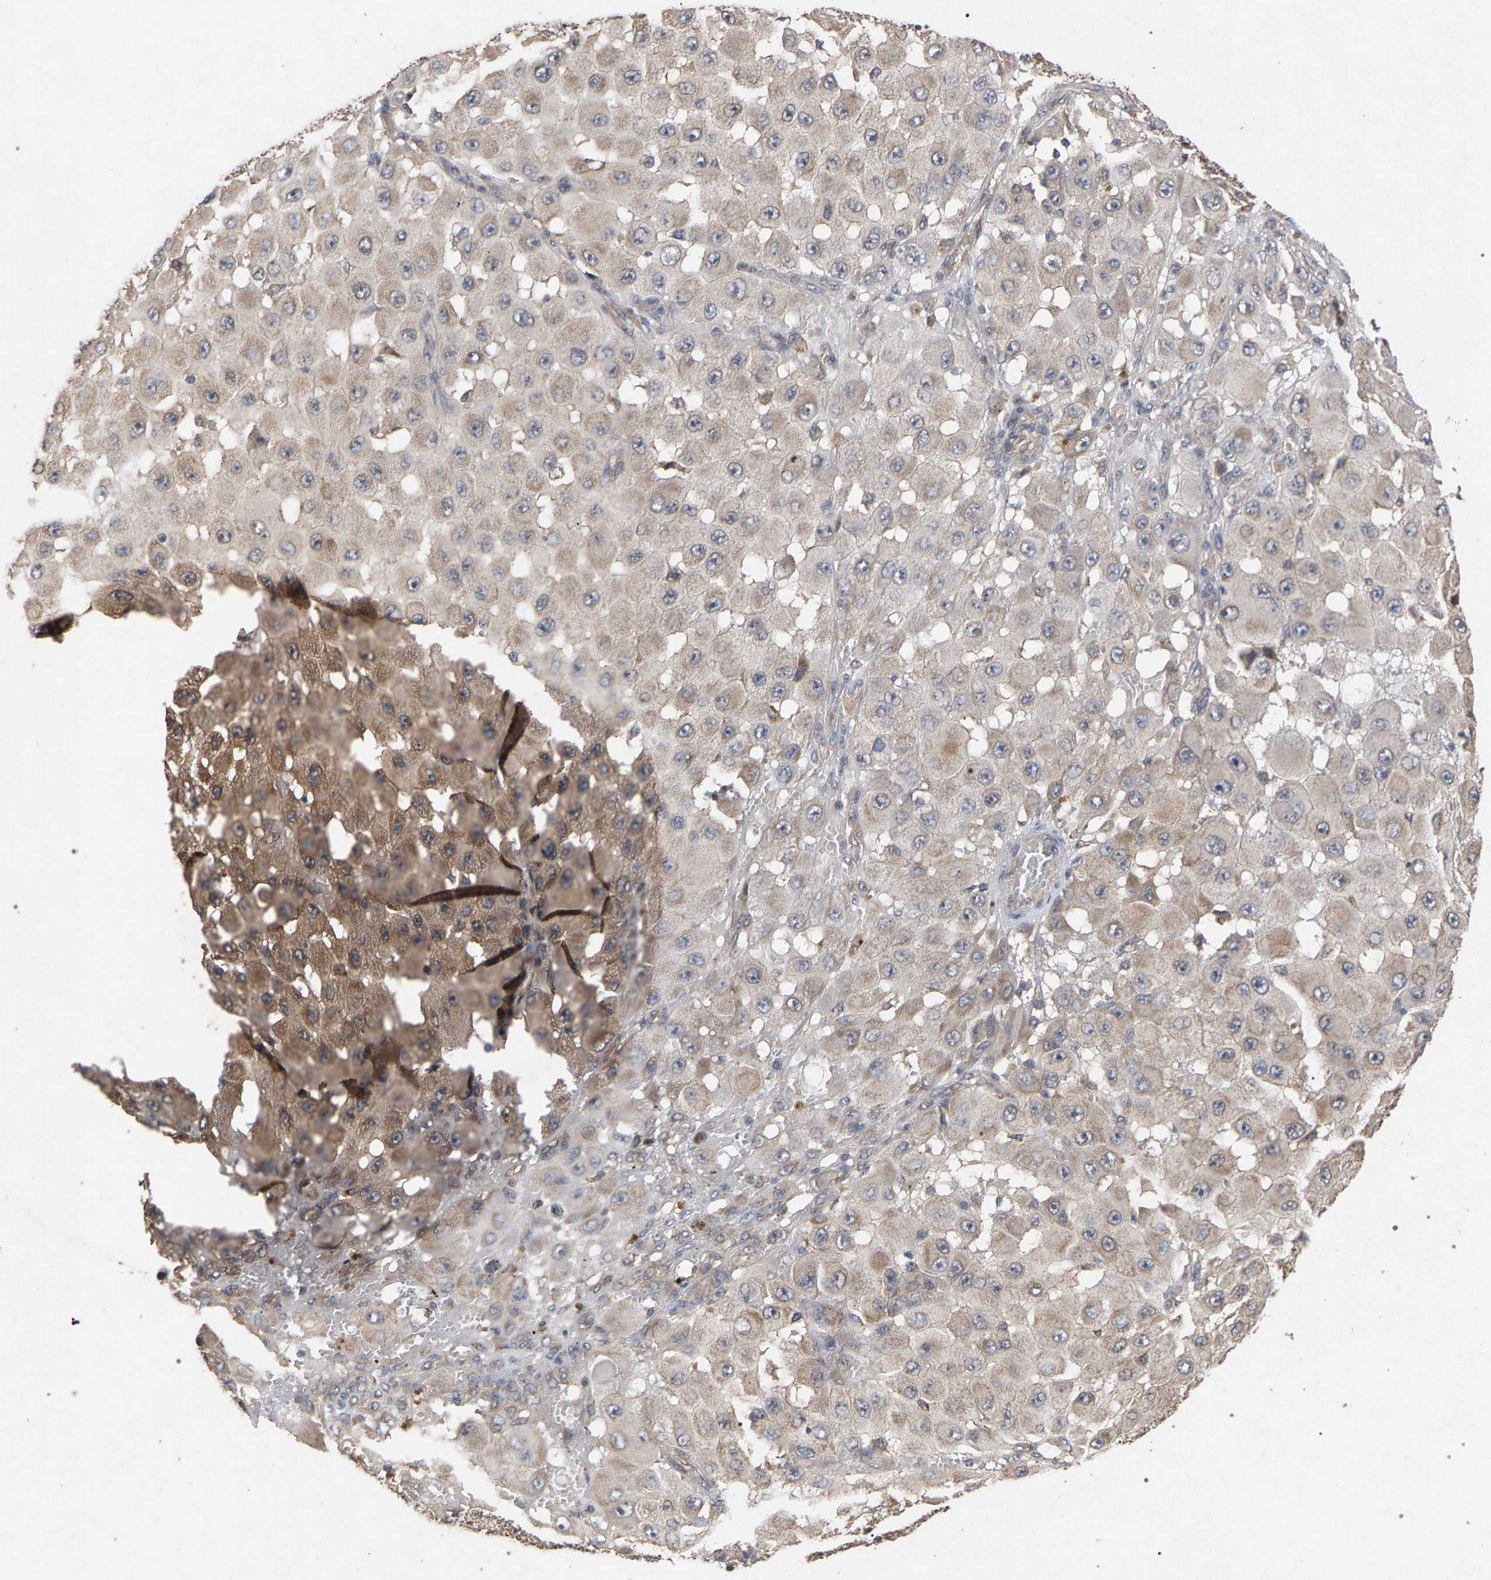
{"staining": {"intensity": "moderate", "quantity": "25%-75%", "location": "cytoplasmic/membranous"}, "tissue": "melanoma", "cell_type": "Tumor cells", "image_type": "cancer", "snomed": [{"axis": "morphology", "description": "Malignant melanoma, NOS"}, {"axis": "topography", "description": "Skin"}], "caption": "IHC (DAB (3,3'-diaminobenzidine)) staining of melanoma reveals moderate cytoplasmic/membranous protein staining in about 25%-75% of tumor cells.", "gene": "SLC4A4", "patient": {"sex": "female", "age": 81}}